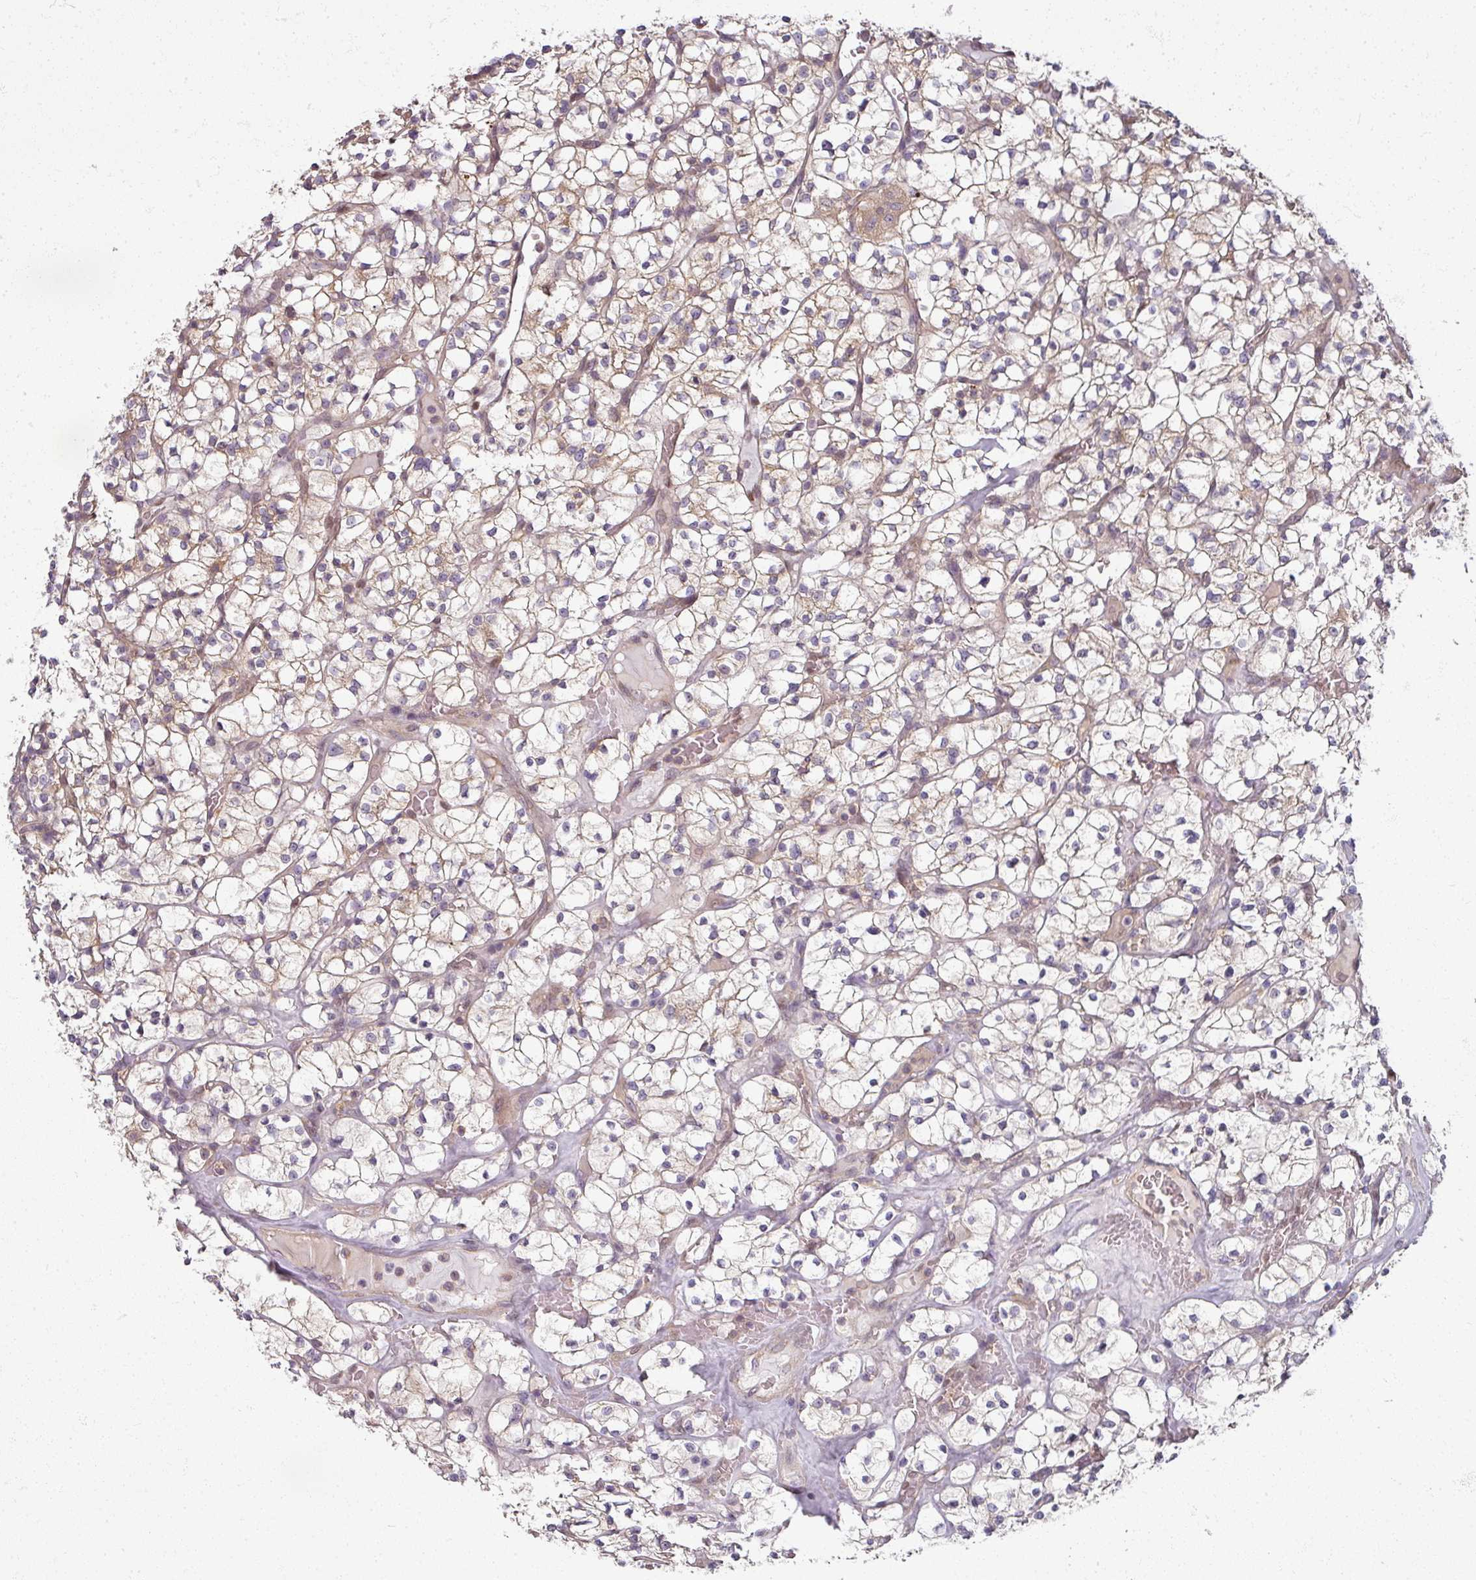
{"staining": {"intensity": "weak", "quantity": "<25%", "location": "cytoplasmic/membranous"}, "tissue": "renal cancer", "cell_type": "Tumor cells", "image_type": "cancer", "snomed": [{"axis": "morphology", "description": "Adenocarcinoma, NOS"}, {"axis": "topography", "description": "Kidney"}], "caption": "Immunohistochemistry (IHC) histopathology image of neoplastic tissue: human adenocarcinoma (renal) stained with DAB (3,3'-diaminobenzidine) demonstrates no significant protein expression in tumor cells. (Brightfield microscopy of DAB immunohistochemistry at high magnification).", "gene": "AGPAT4", "patient": {"sex": "female", "age": 64}}